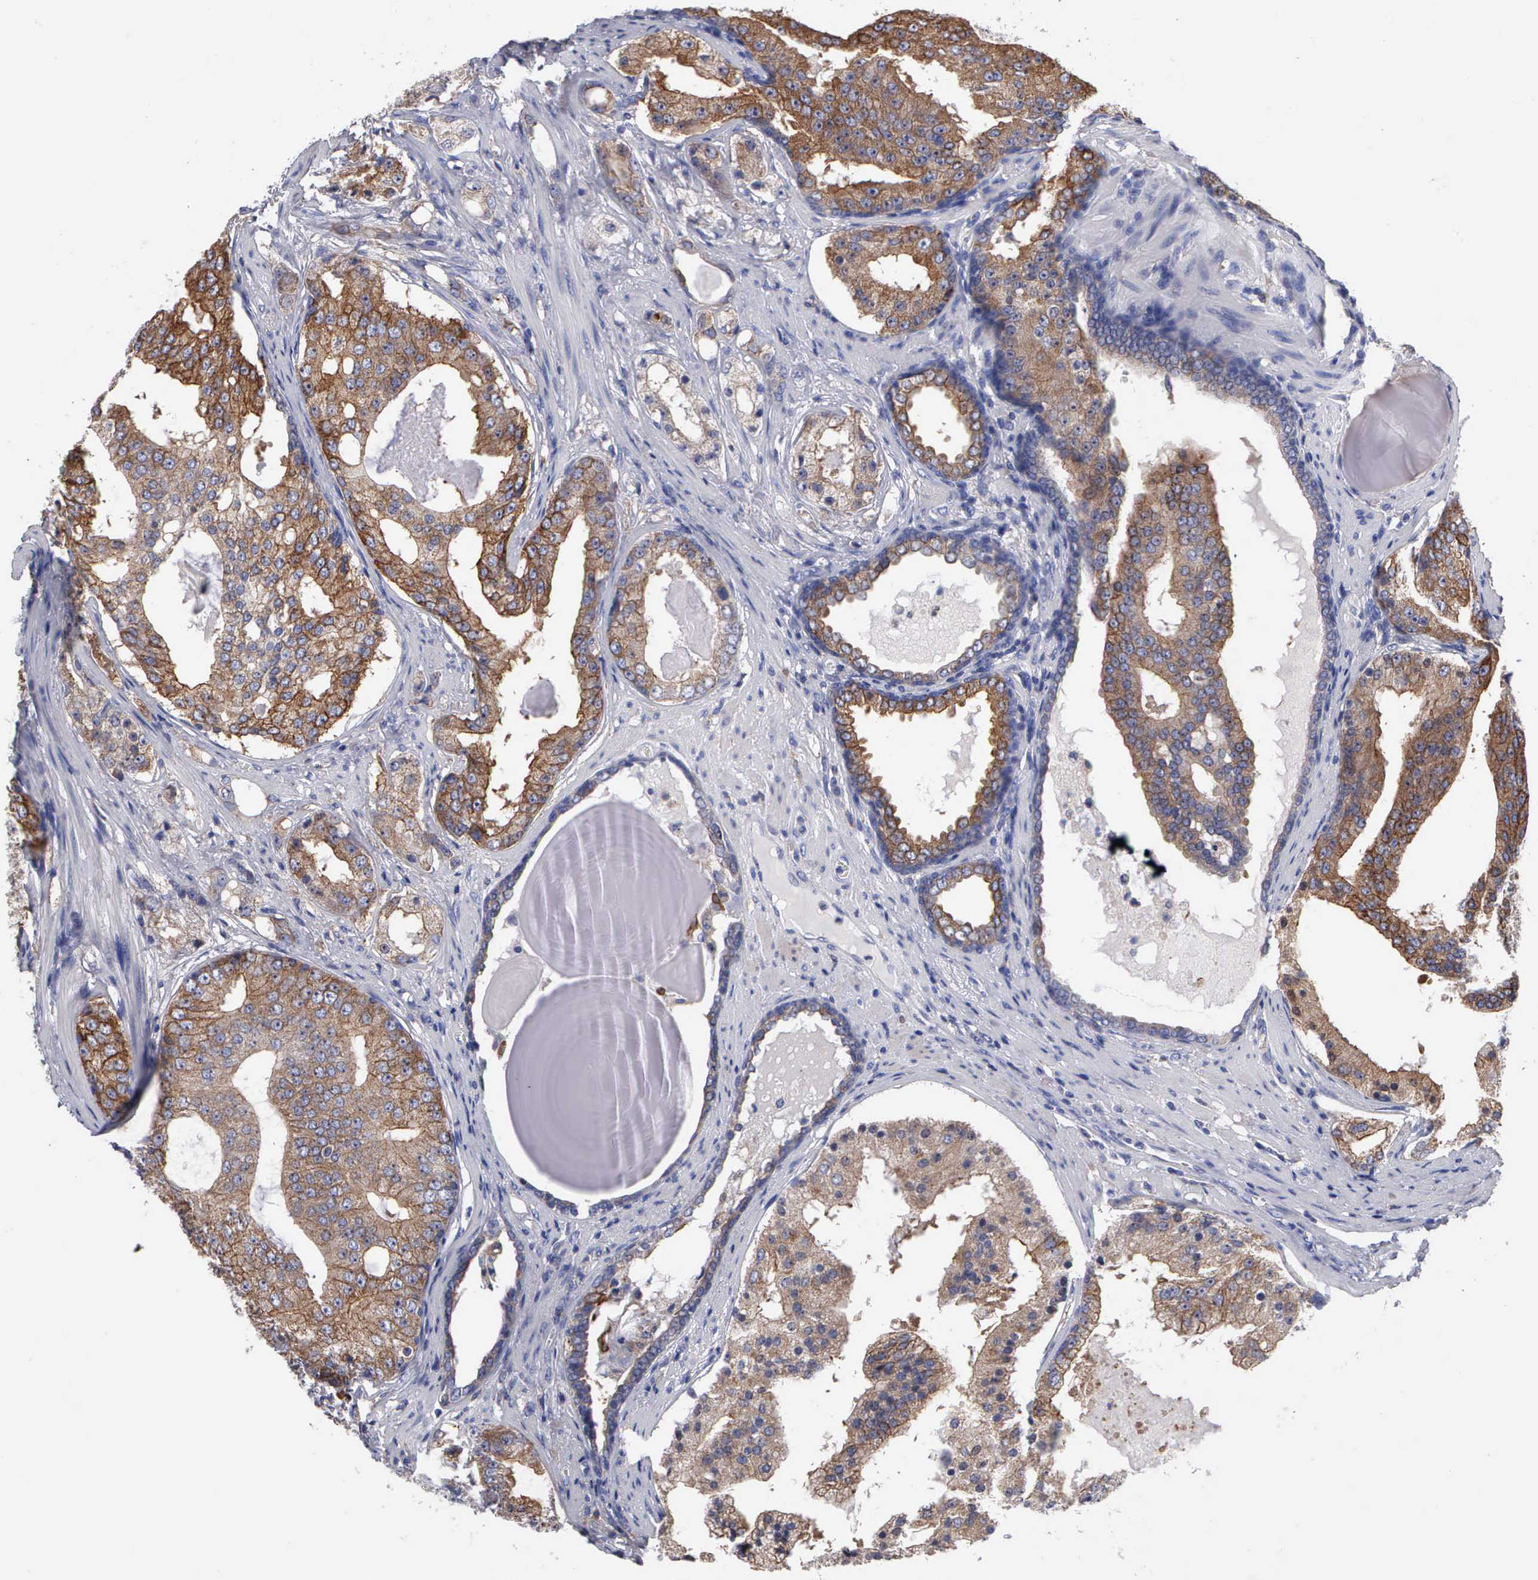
{"staining": {"intensity": "strong", "quantity": ">75%", "location": "cytoplasmic/membranous"}, "tissue": "prostate cancer", "cell_type": "Tumor cells", "image_type": "cancer", "snomed": [{"axis": "morphology", "description": "Adenocarcinoma, High grade"}, {"axis": "topography", "description": "Prostate"}], "caption": "Strong cytoplasmic/membranous staining is present in about >75% of tumor cells in prostate cancer. (DAB (3,3'-diaminobenzidine) IHC with brightfield microscopy, high magnification).", "gene": "PTGS2", "patient": {"sex": "male", "age": 68}}